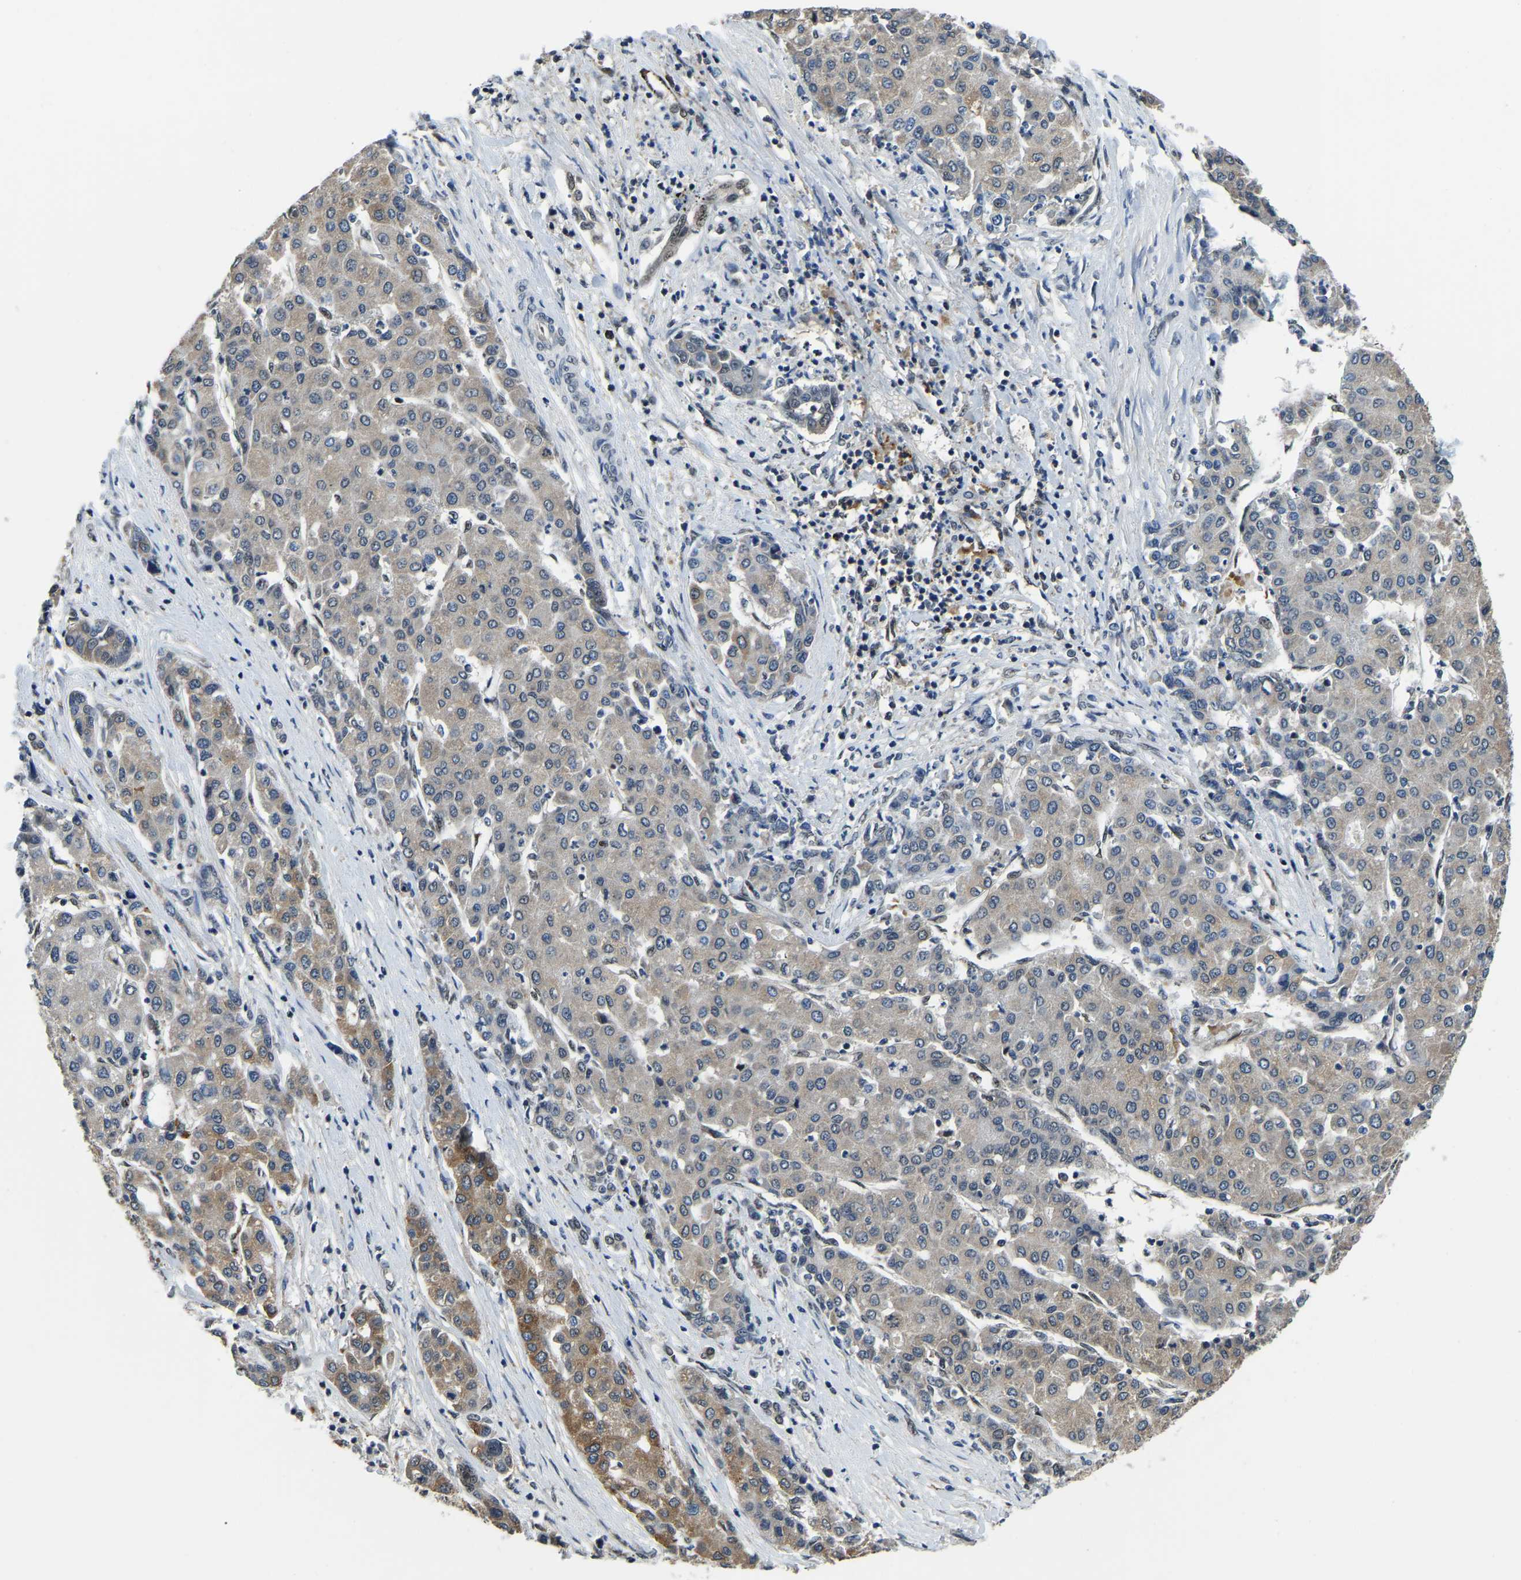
{"staining": {"intensity": "weak", "quantity": ">75%", "location": "cytoplasmic/membranous"}, "tissue": "liver cancer", "cell_type": "Tumor cells", "image_type": "cancer", "snomed": [{"axis": "morphology", "description": "Carcinoma, Hepatocellular, NOS"}, {"axis": "topography", "description": "Liver"}], "caption": "Protein expression analysis of liver cancer (hepatocellular carcinoma) shows weak cytoplasmic/membranous staining in about >75% of tumor cells.", "gene": "DFFA", "patient": {"sex": "male", "age": 65}}